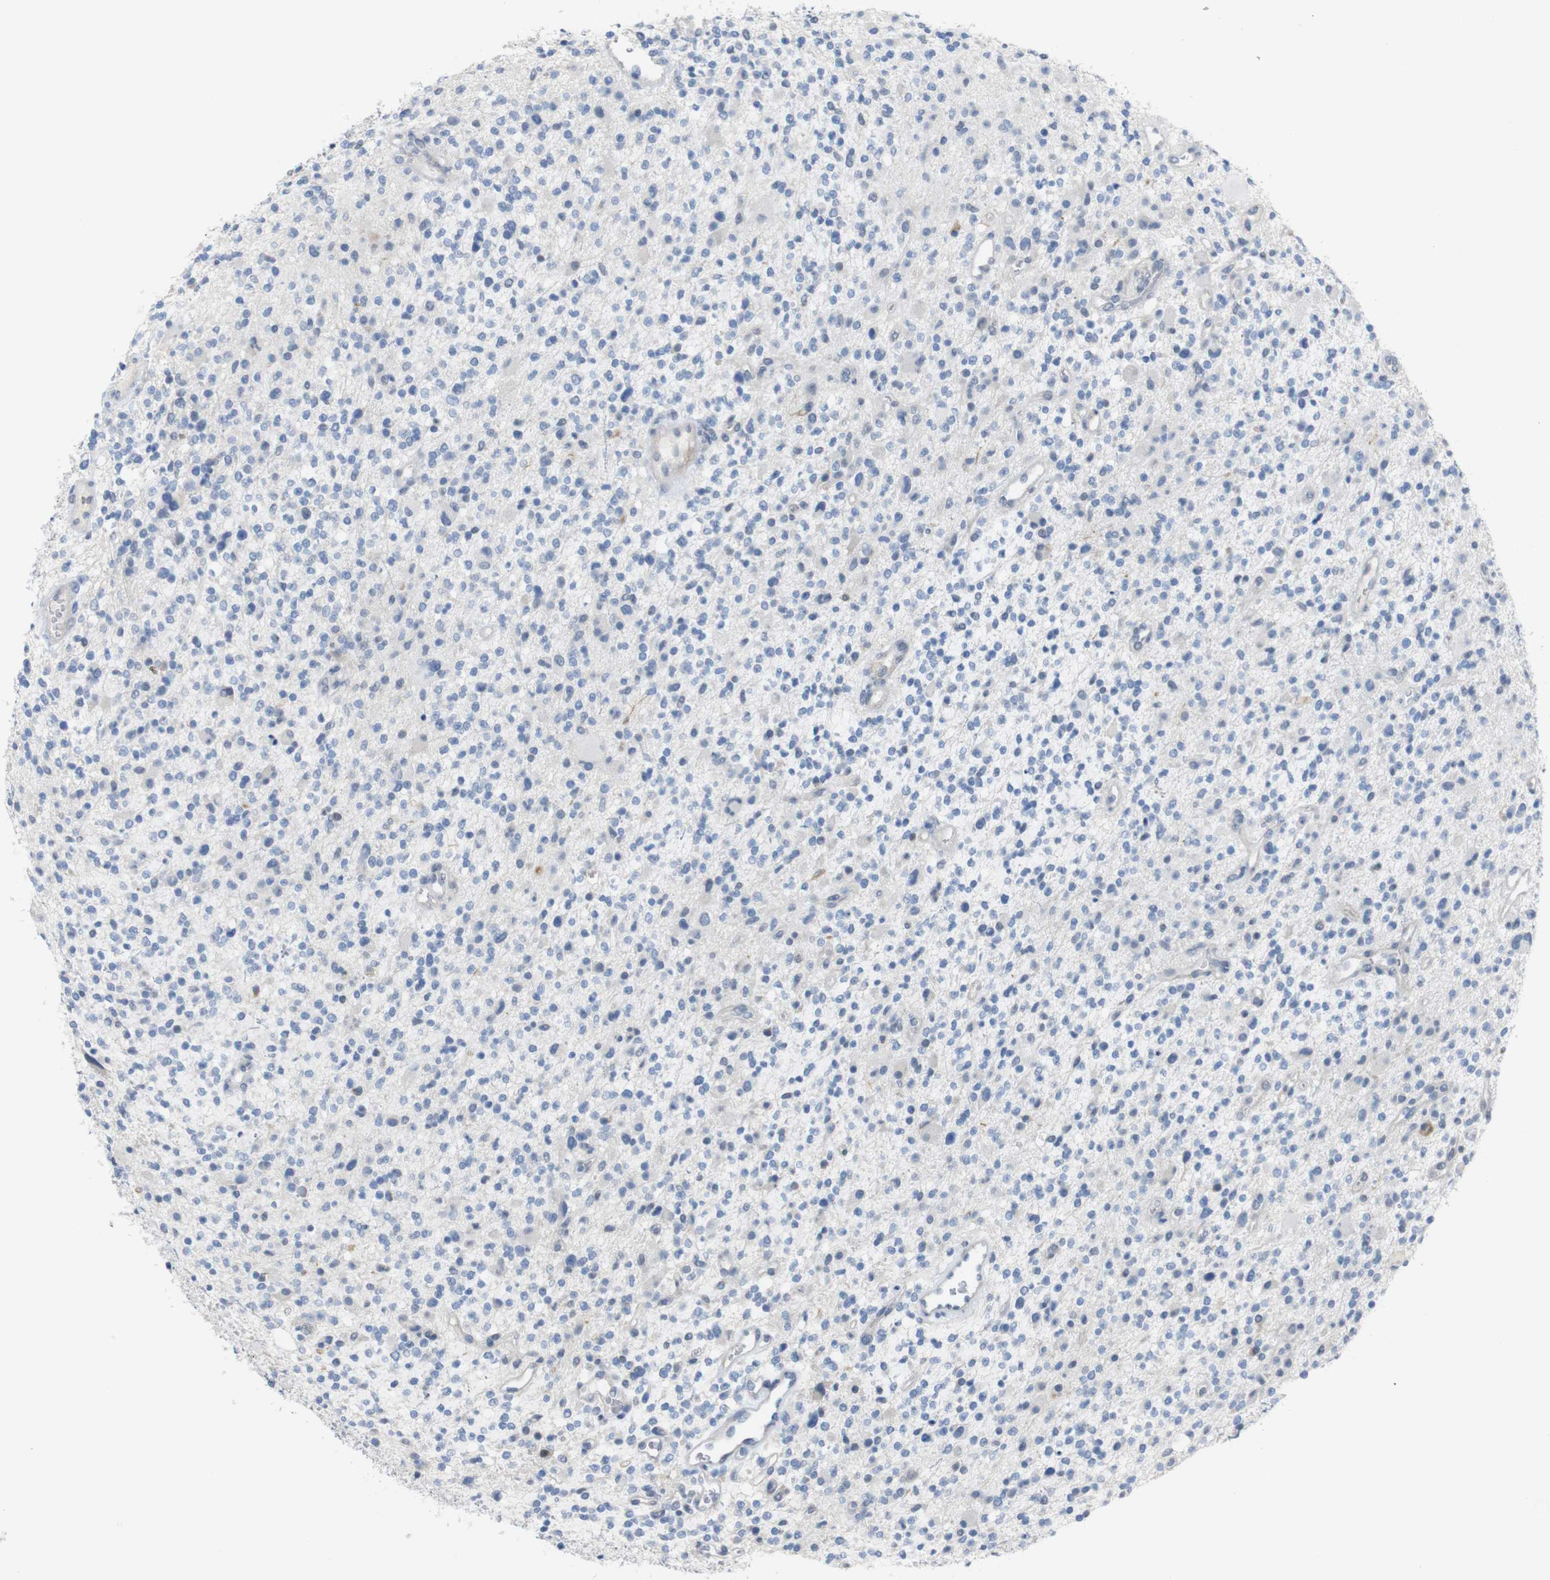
{"staining": {"intensity": "negative", "quantity": "none", "location": "none"}, "tissue": "glioma", "cell_type": "Tumor cells", "image_type": "cancer", "snomed": [{"axis": "morphology", "description": "Glioma, malignant, High grade"}, {"axis": "topography", "description": "Brain"}], "caption": "High magnification brightfield microscopy of glioma stained with DAB (3,3'-diaminobenzidine) (brown) and counterstained with hematoxylin (blue): tumor cells show no significant positivity.", "gene": "CHRM5", "patient": {"sex": "male", "age": 48}}